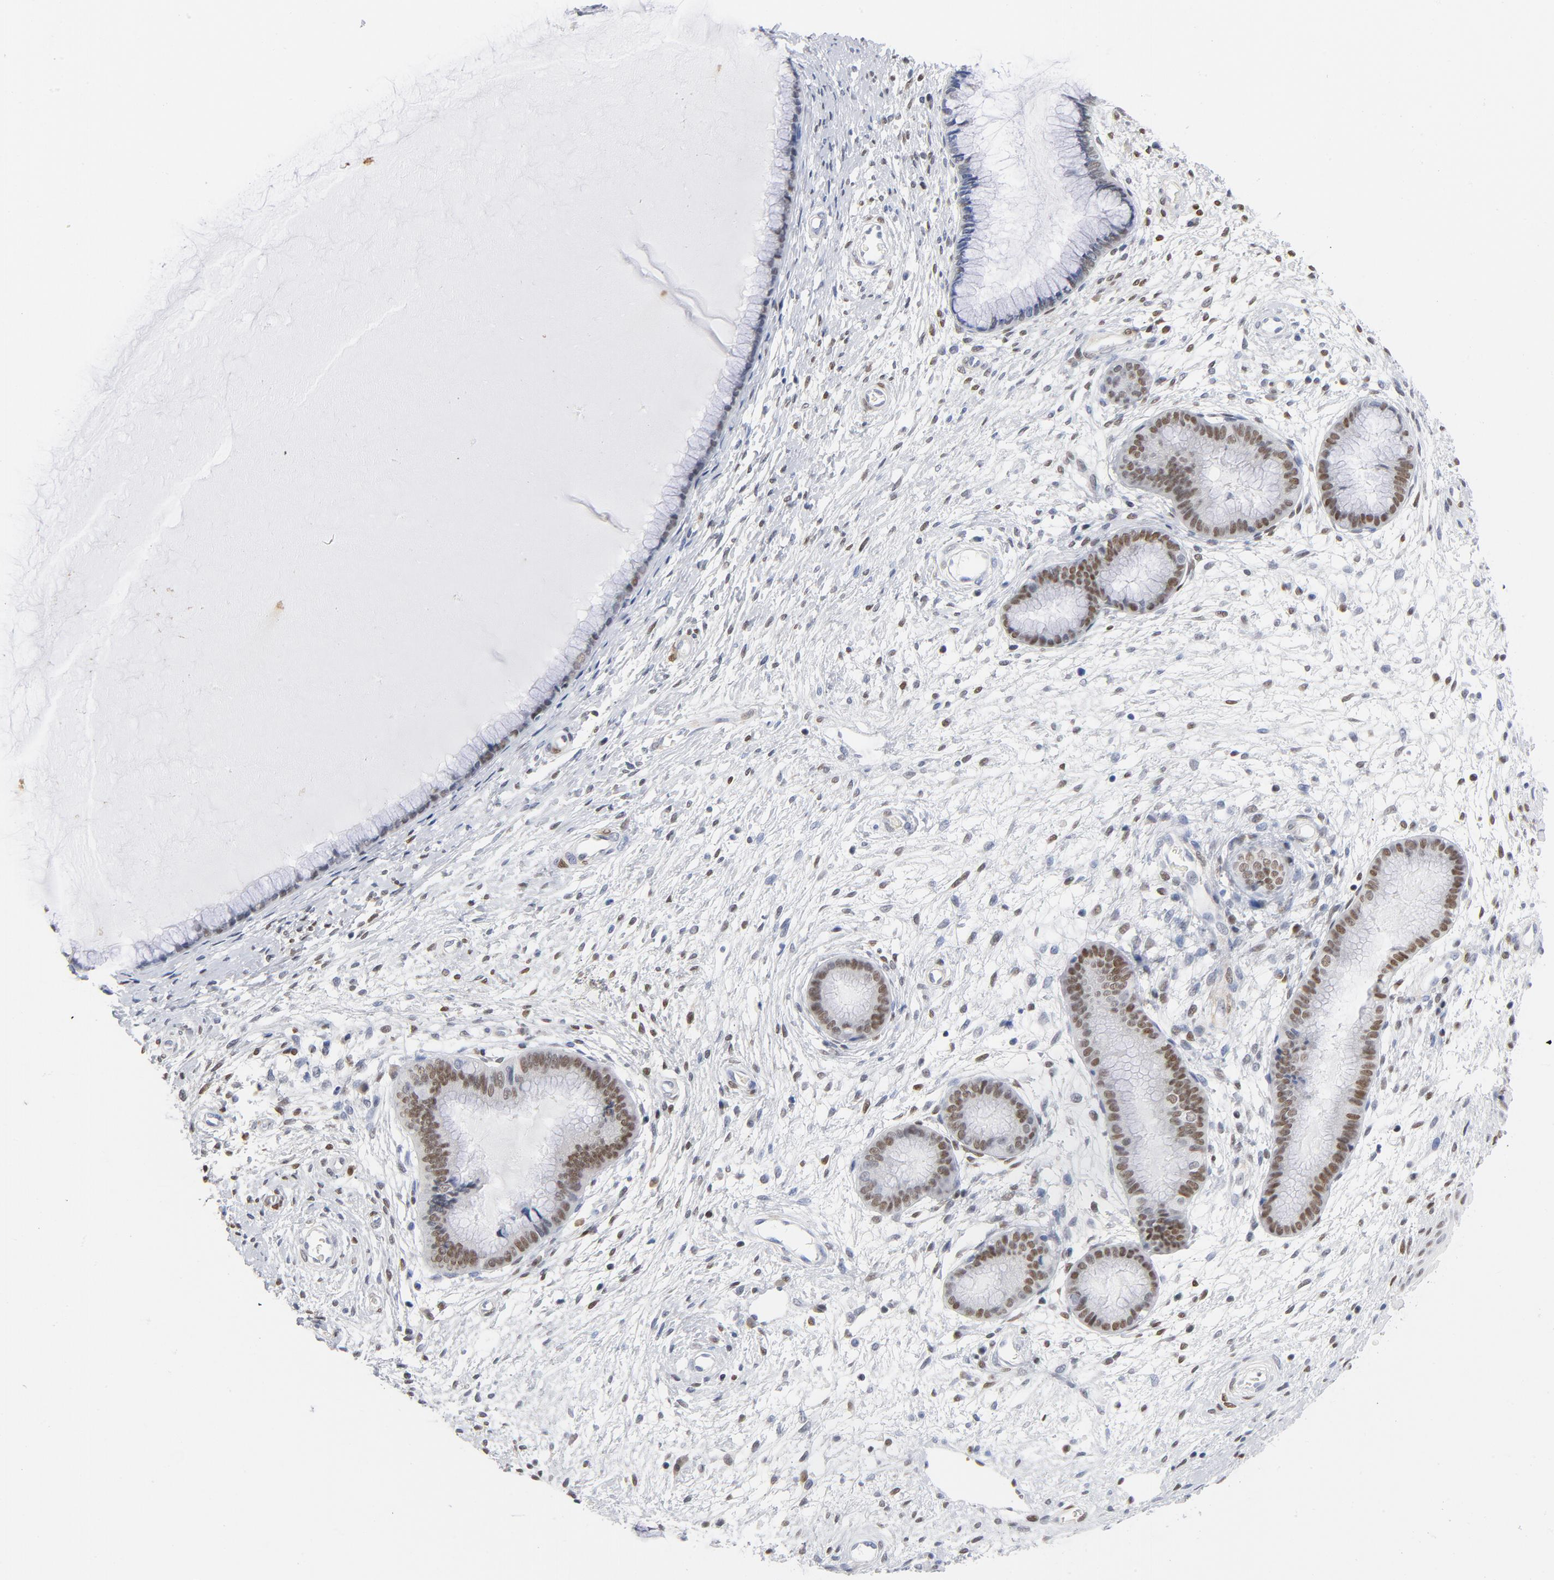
{"staining": {"intensity": "strong", "quantity": ">75%", "location": "nuclear"}, "tissue": "cervix", "cell_type": "Glandular cells", "image_type": "normal", "snomed": [{"axis": "morphology", "description": "Normal tissue, NOS"}, {"axis": "topography", "description": "Cervix"}], "caption": "A high-resolution image shows IHC staining of normal cervix, which demonstrates strong nuclear staining in approximately >75% of glandular cells.", "gene": "CDKN1B", "patient": {"sex": "female", "age": 55}}